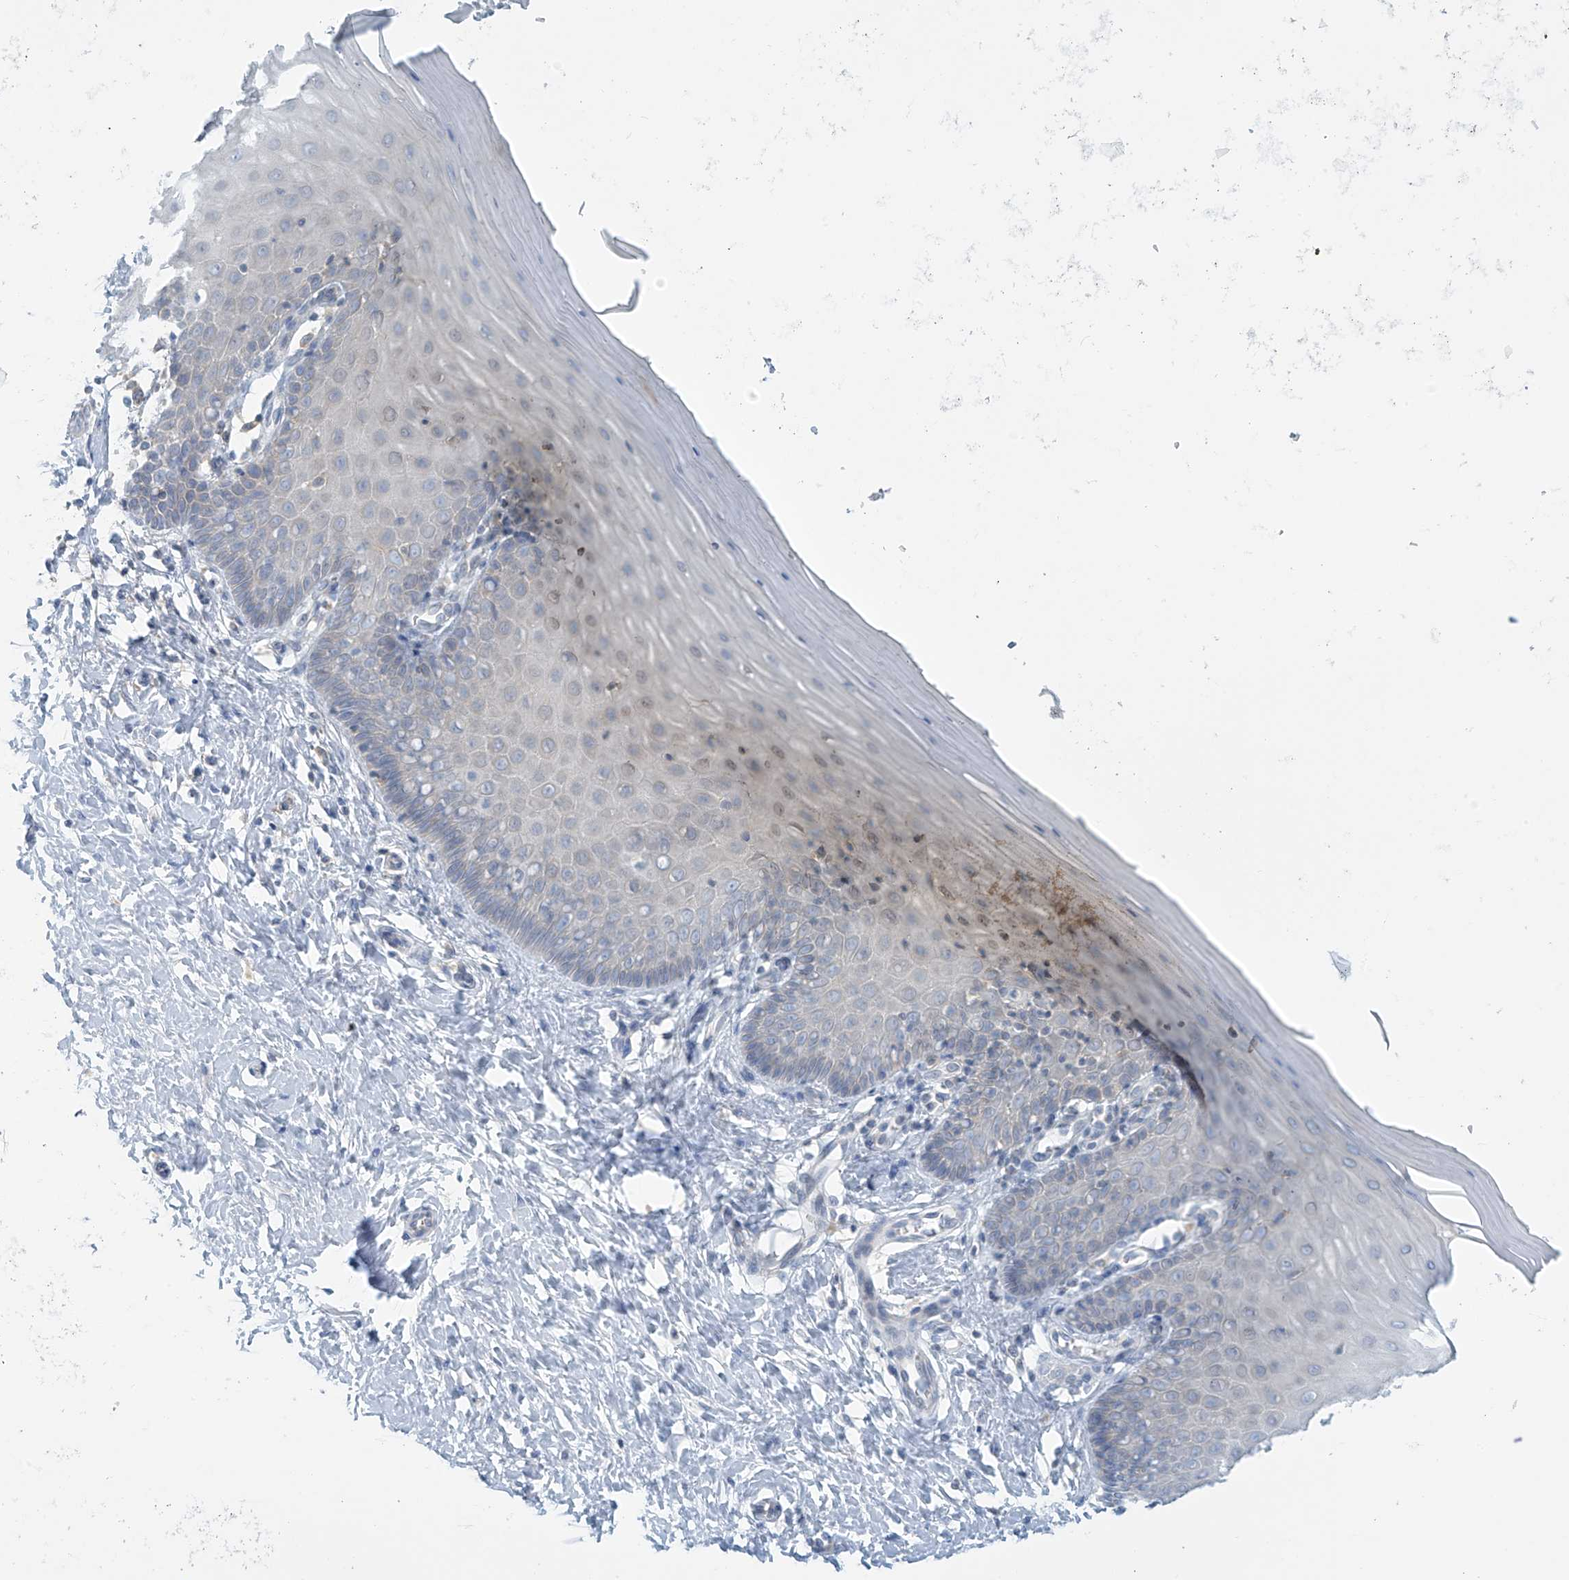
{"staining": {"intensity": "negative", "quantity": "none", "location": "none"}, "tissue": "cervix", "cell_type": "Glandular cells", "image_type": "normal", "snomed": [{"axis": "morphology", "description": "Normal tissue, NOS"}, {"axis": "topography", "description": "Cervix"}], "caption": "The micrograph reveals no staining of glandular cells in unremarkable cervix.", "gene": "SLC6A12", "patient": {"sex": "female", "age": 55}}